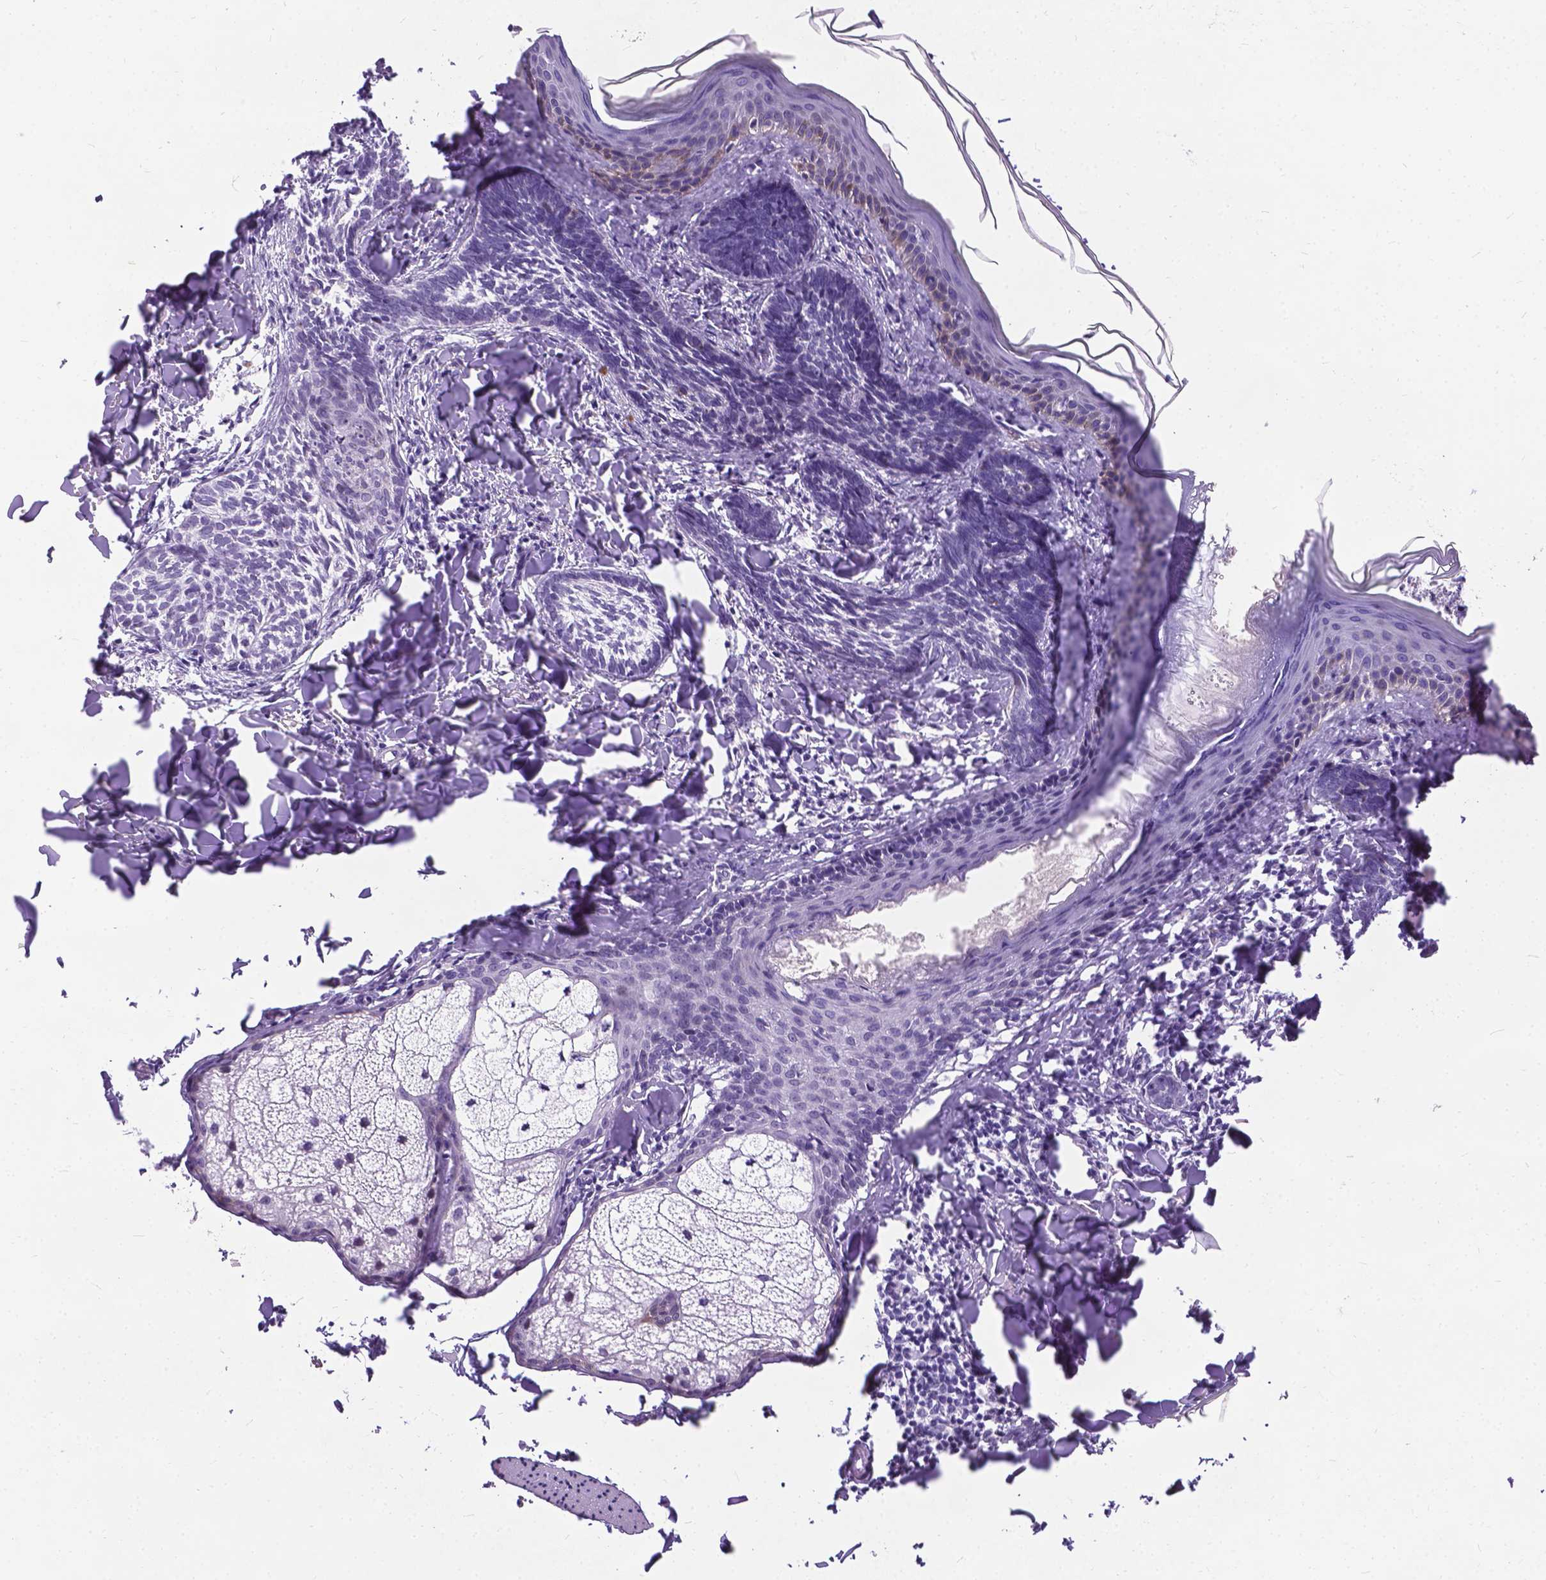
{"staining": {"intensity": "negative", "quantity": "none", "location": "none"}, "tissue": "skin cancer", "cell_type": "Tumor cells", "image_type": "cancer", "snomed": [{"axis": "morphology", "description": "Normal tissue, NOS"}, {"axis": "morphology", "description": "Basal cell carcinoma"}, {"axis": "topography", "description": "Skin"}], "caption": "Tumor cells are negative for brown protein staining in skin cancer (basal cell carcinoma). The staining was performed using DAB (3,3'-diaminobenzidine) to visualize the protein expression in brown, while the nuclei were stained in blue with hematoxylin (Magnification: 20x).", "gene": "PROB1", "patient": {"sex": "male", "age": 46}}